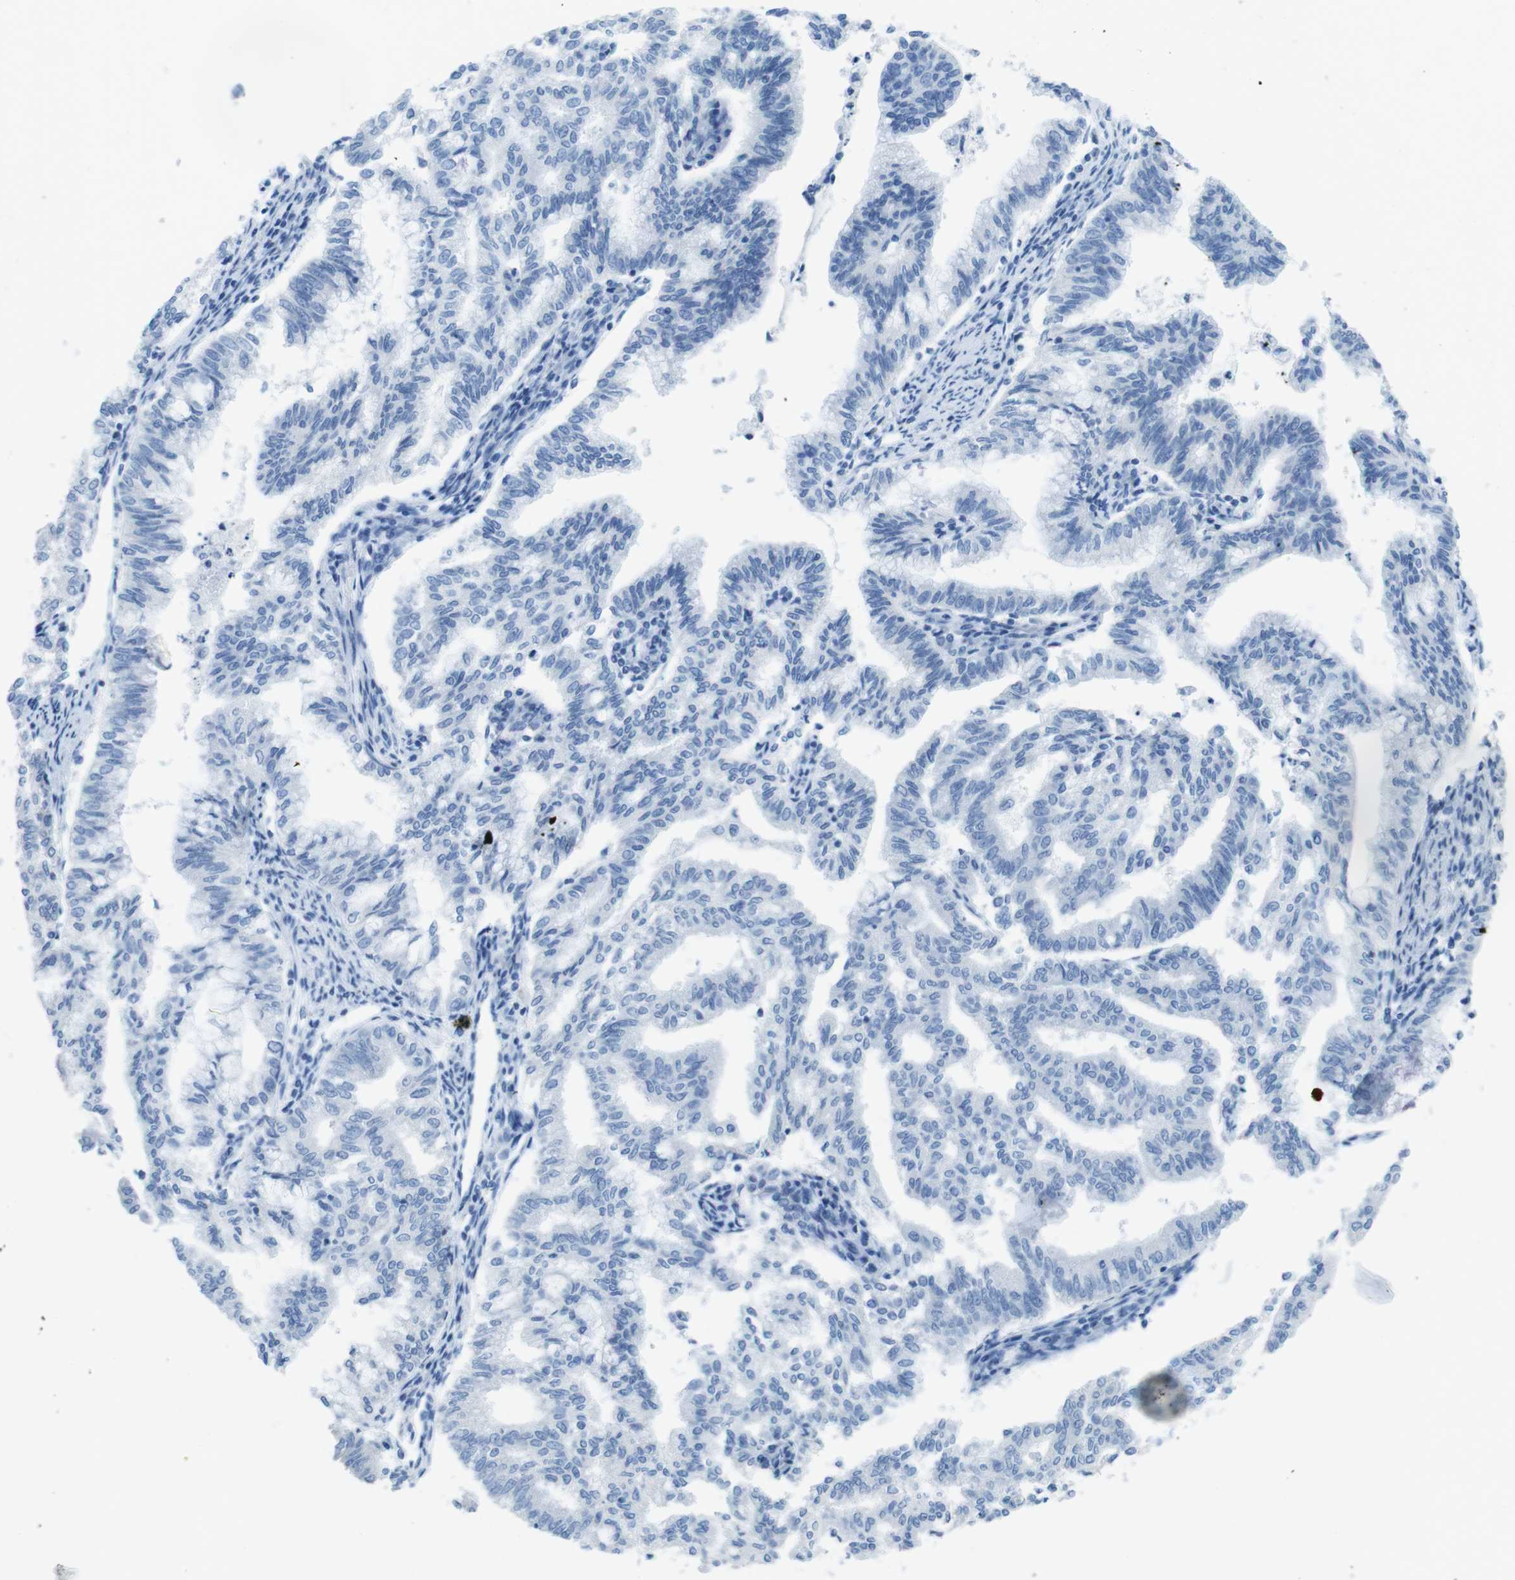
{"staining": {"intensity": "negative", "quantity": "none", "location": "none"}, "tissue": "endometrial cancer", "cell_type": "Tumor cells", "image_type": "cancer", "snomed": [{"axis": "morphology", "description": "Adenocarcinoma, NOS"}, {"axis": "topography", "description": "Endometrium"}], "caption": "Immunohistochemistry (IHC) photomicrograph of neoplastic tissue: human adenocarcinoma (endometrial) stained with DAB (3,3'-diaminobenzidine) reveals no significant protein expression in tumor cells. (DAB immunohistochemistry, high magnification).", "gene": "GAP43", "patient": {"sex": "female", "age": 79}}